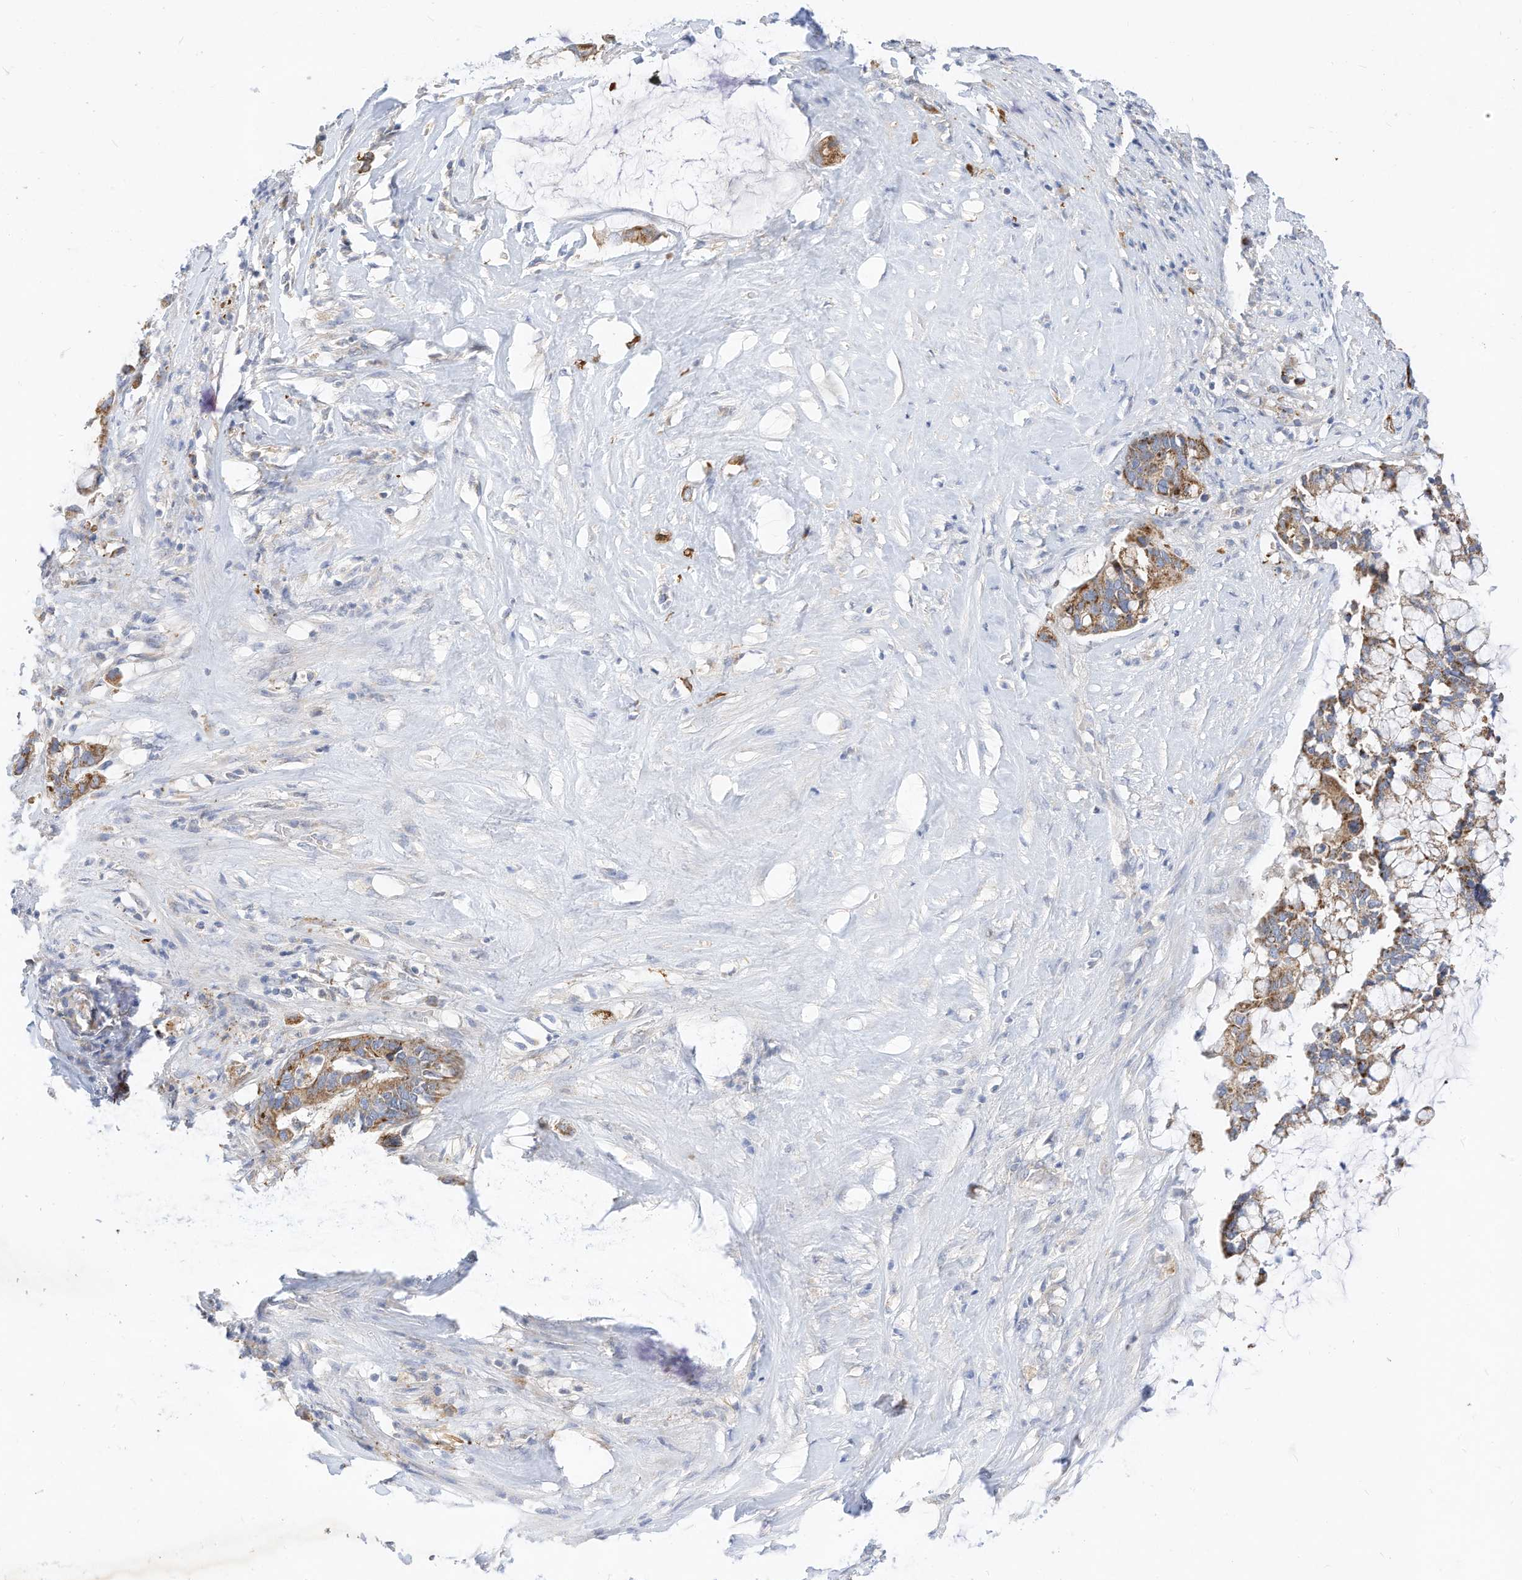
{"staining": {"intensity": "moderate", "quantity": ">75%", "location": "cytoplasmic/membranous"}, "tissue": "pancreatic cancer", "cell_type": "Tumor cells", "image_type": "cancer", "snomed": [{"axis": "morphology", "description": "Adenocarcinoma, NOS"}, {"axis": "topography", "description": "Pancreas"}], "caption": "An image showing moderate cytoplasmic/membranous staining in about >75% of tumor cells in adenocarcinoma (pancreatic), as visualized by brown immunohistochemical staining.", "gene": "RHOH", "patient": {"sex": "male", "age": 41}}